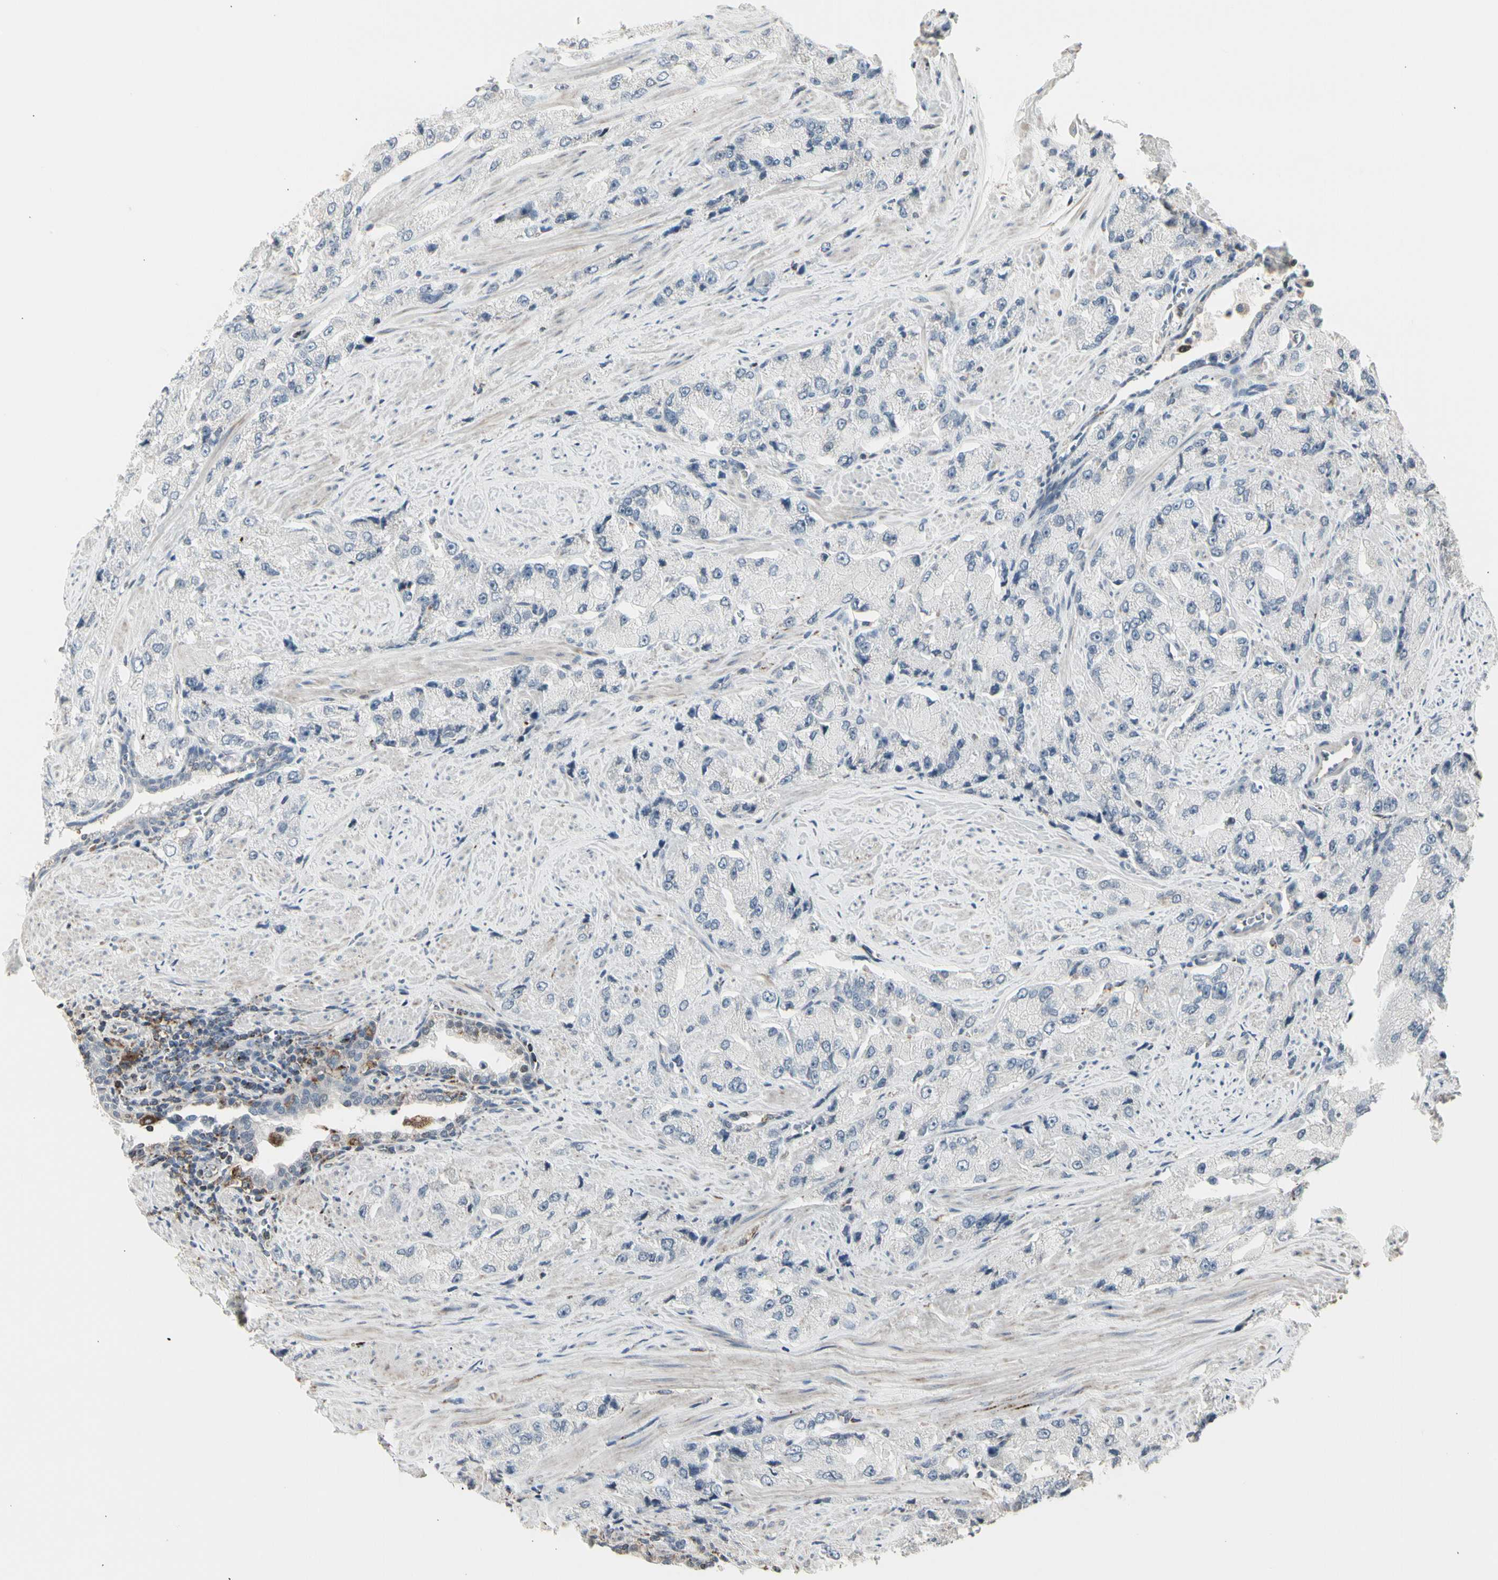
{"staining": {"intensity": "negative", "quantity": "none", "location": "none"}, "tissue": "prostate cancer", "cell_type": "Tumor cells", "image_type": "cancer", "snomed": [{"axis": "morphology", "description": "Adenocarcinoma, High grade"}, {"axis": "topography", "description": "Prostate"}], "caption": "Photomicrograph shows no significant protein staining in tumor cells of adenocarcinoma (high-grade) (prostate).", "gene": "TMEM176A", "patient": {"sex": "male", "age": 58}}